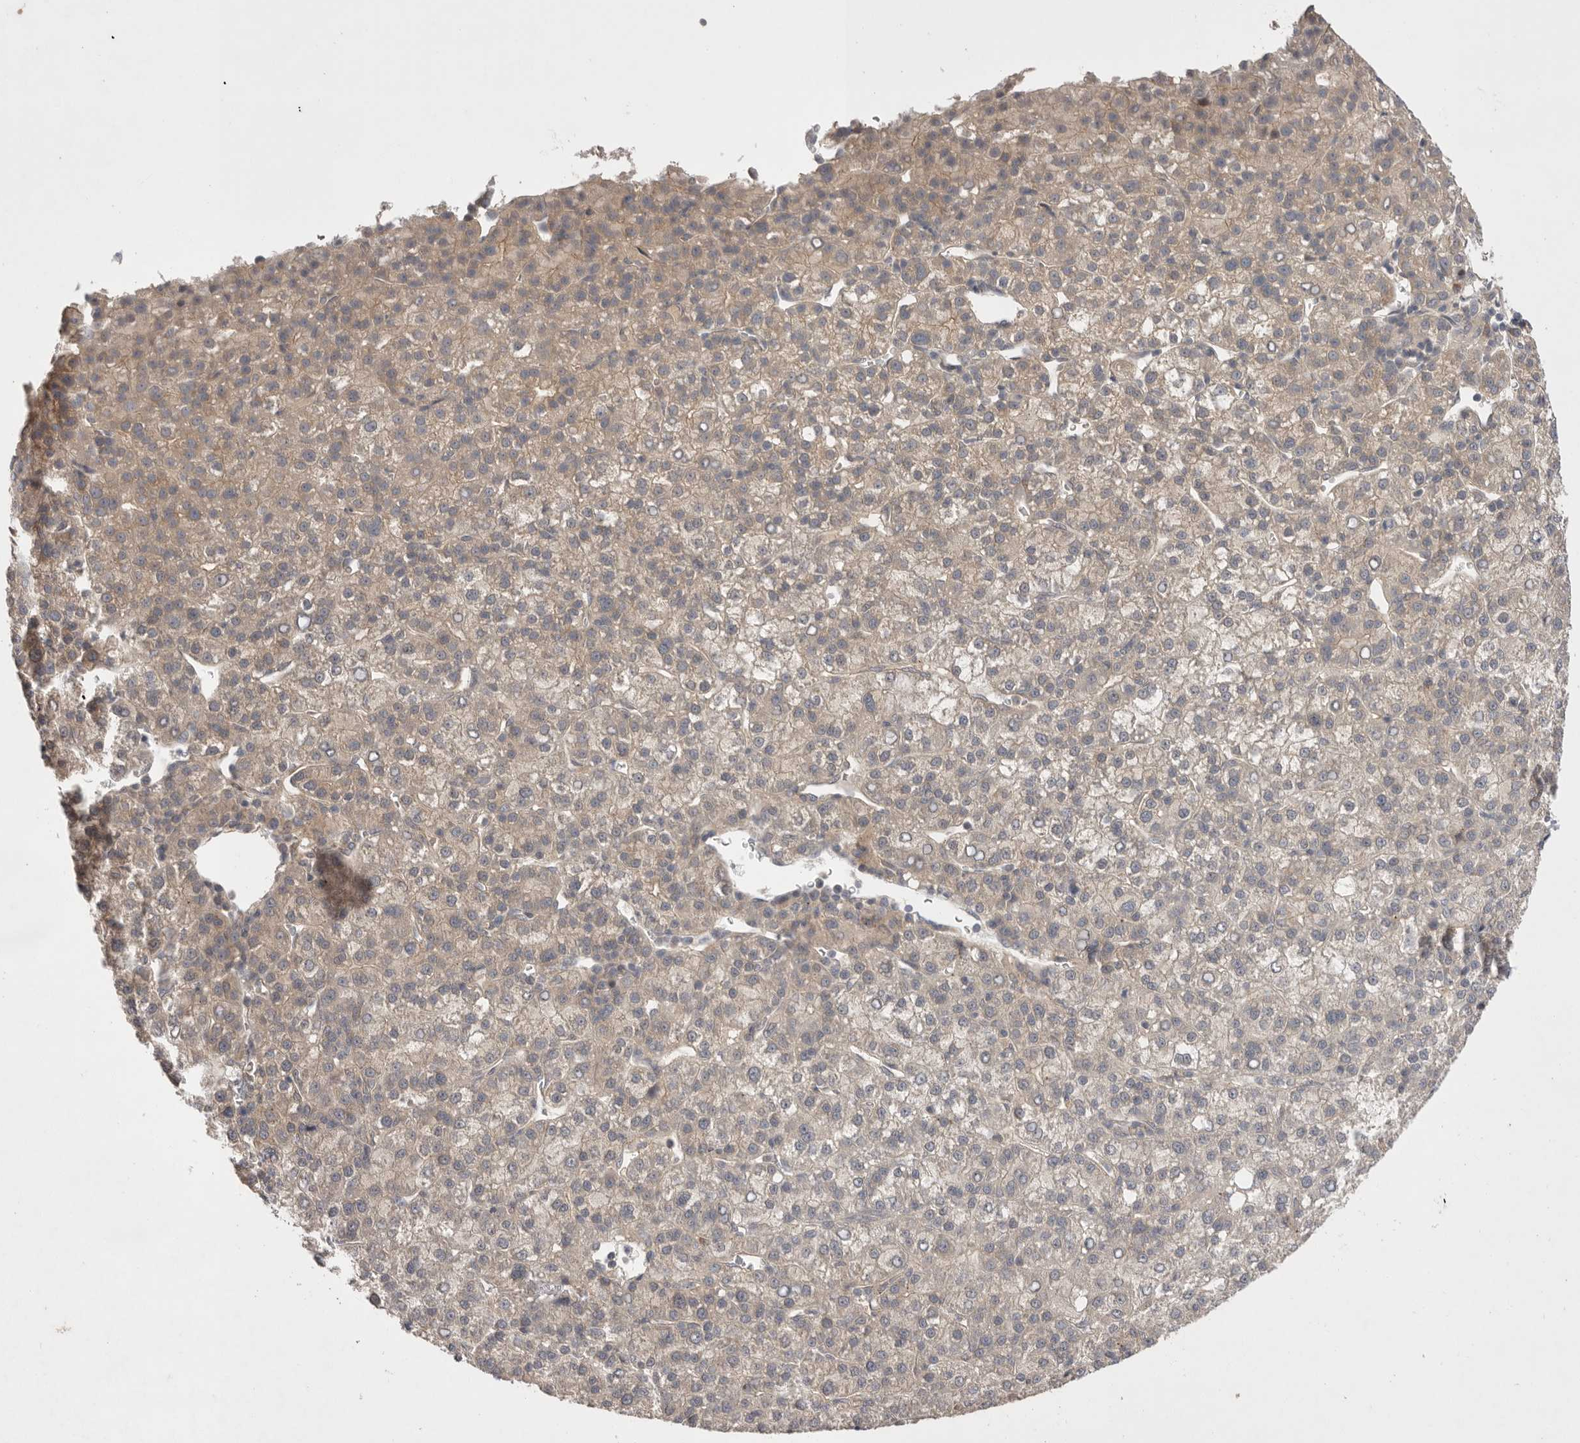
{"staining": {"intensity": "weak", "quantity": ">75%", "location": "cytoplasmic/membranous"}, "tissue": "liver cancer", "cell_type": "Tumor cells", "image_type": "cancer", "snomed": [{"axis": "morphology", "description": "Carcinoma, Hepatocellular, NOS"}, {"axis": "topography", "description": "Liver"}], "caption": "Protein staining of liver cancer (hepatocellular carcinoma) tissue demonstrates weak cytoplasmic/membranous positivity in about >75% of tumor cells.", "gene": "NRCAM", "patient": {"sex": "female", "age": 58}}